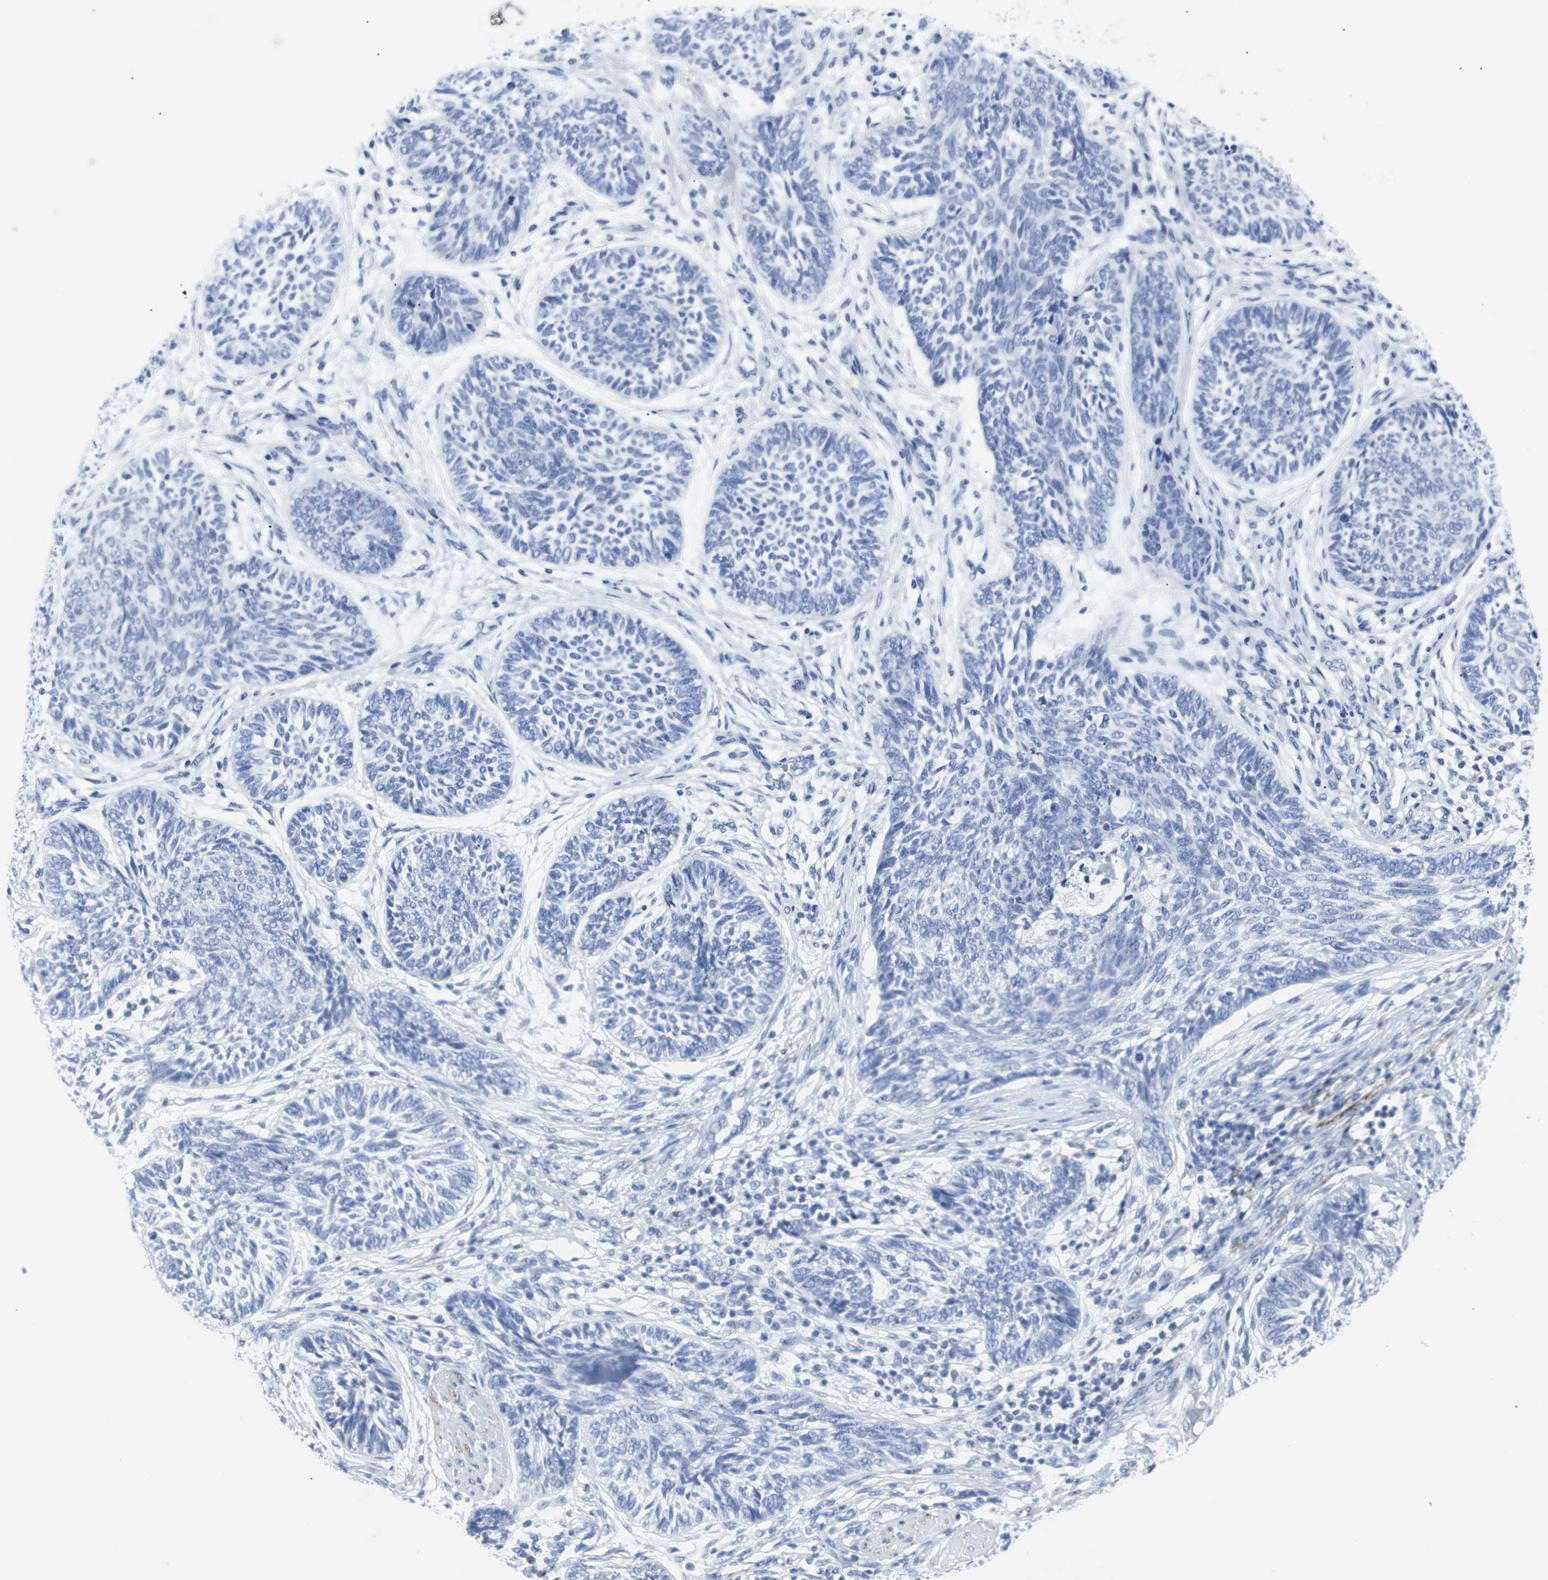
{"staining": {"intensity": "negative", "quantity": "none", "location": "none"}, "tissue": "skin cancer", "cell_type": "Tumor cells", "image_type": "cancer", "snomed": [{"axis": "morphology", "description": "Papilloma, NOS"}, {"axis": "morphology", "description": "Basal cell carcinoma"}, {"axis": "topography", "description": "Skin"}], "caption": "Image shows no protein expression in tumor cells of skin cancer tissue.", "gene": "GAP43", "patient": {"sex": "male", "age": 87}}